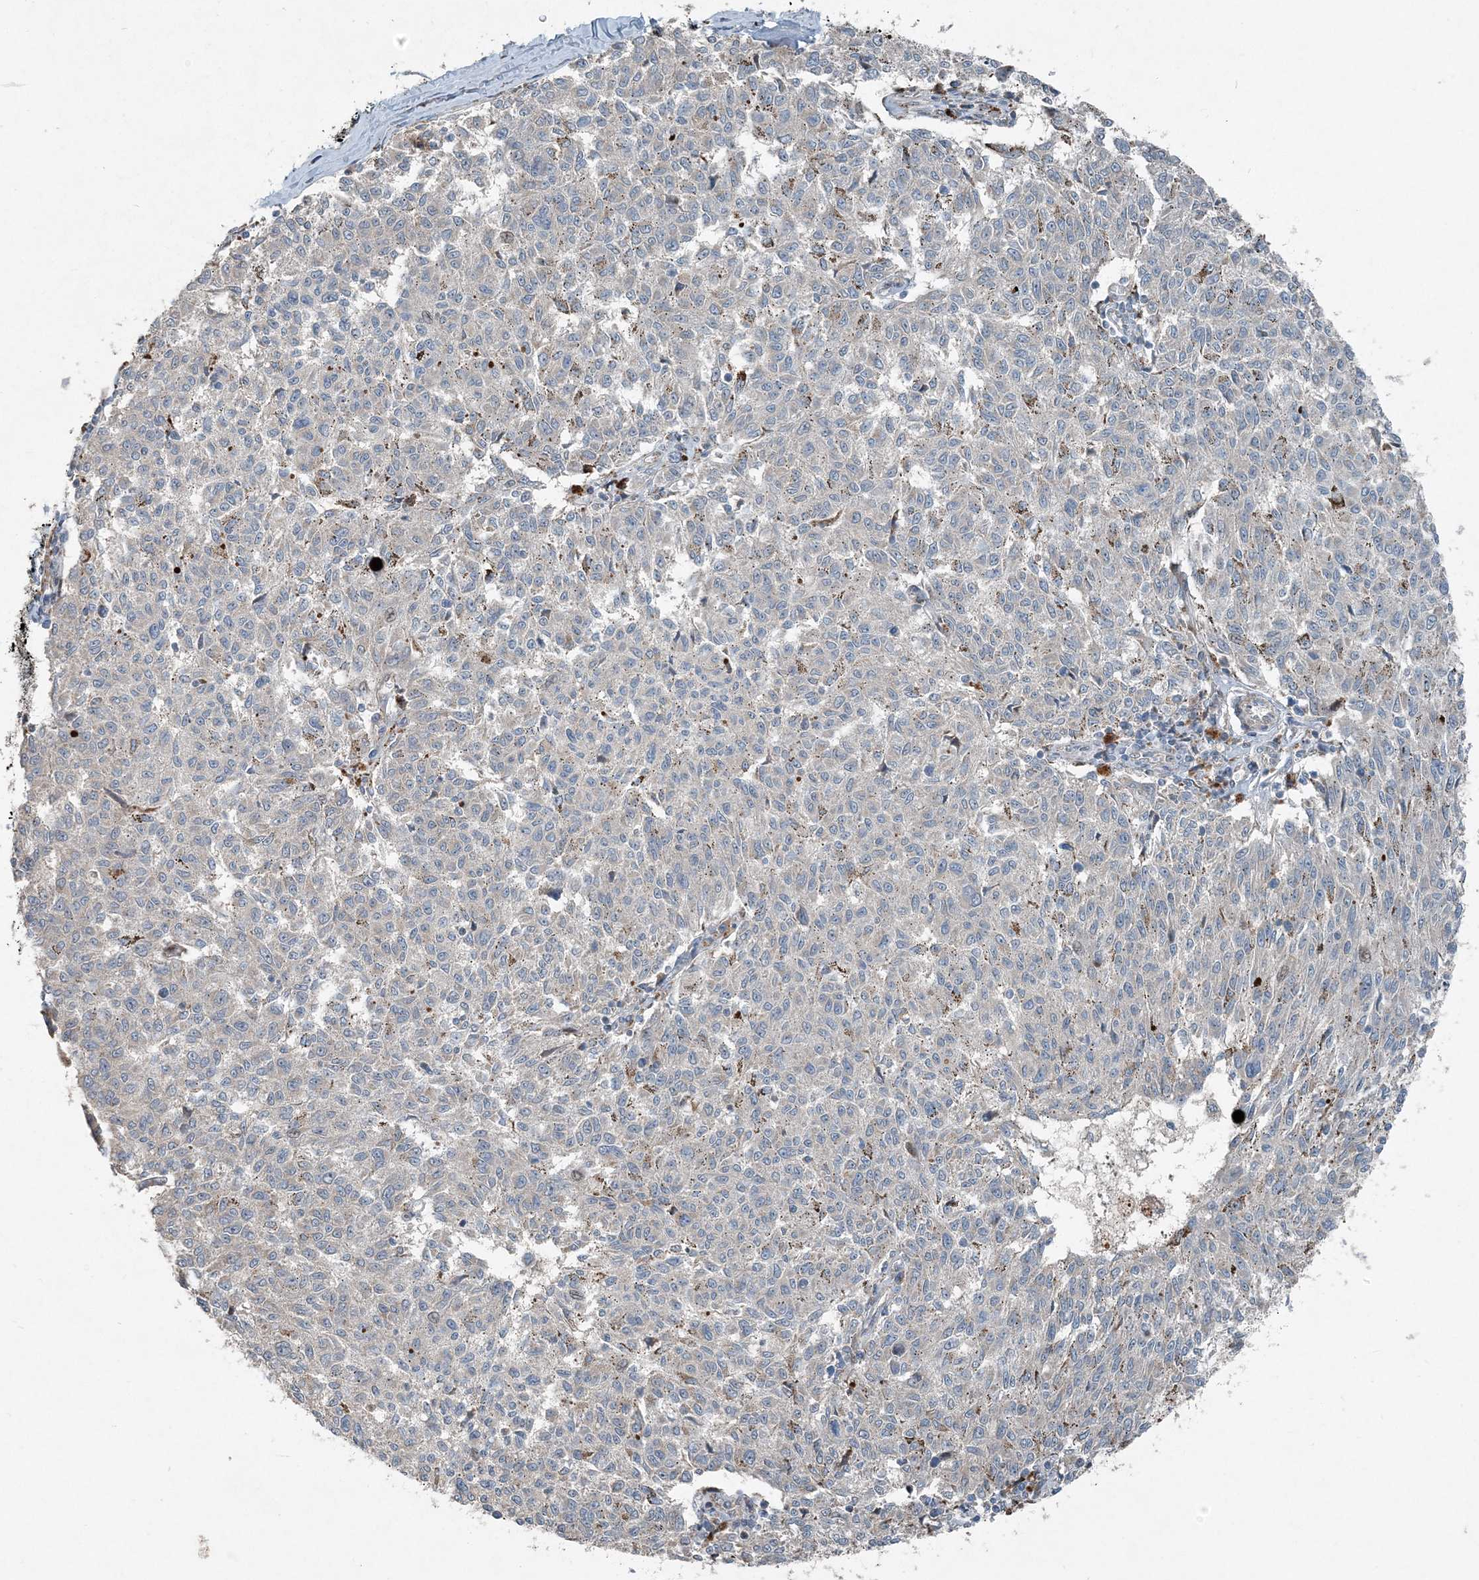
{"staining": {"intensity": "negative", "quantity": "none", "location": "none"}, "tissue": "melanoma", "cell_type": "Tumor cells", "image_type": "cancer", "snomed": [{"axis": "morphology", "description": "Malignant melanoma, NOS"}, {"axis": "topography", "description": "Skin"}], "caption": "High magnification brightfield microscopy of melanoma stained with DAB (3,3'-diaminobenzidine) (brown) and counterstained with hematoxylin (blue): tumor cells show no significant expression.", "gene": "INTU", "patient": {"sex": "female", "age": 72}}